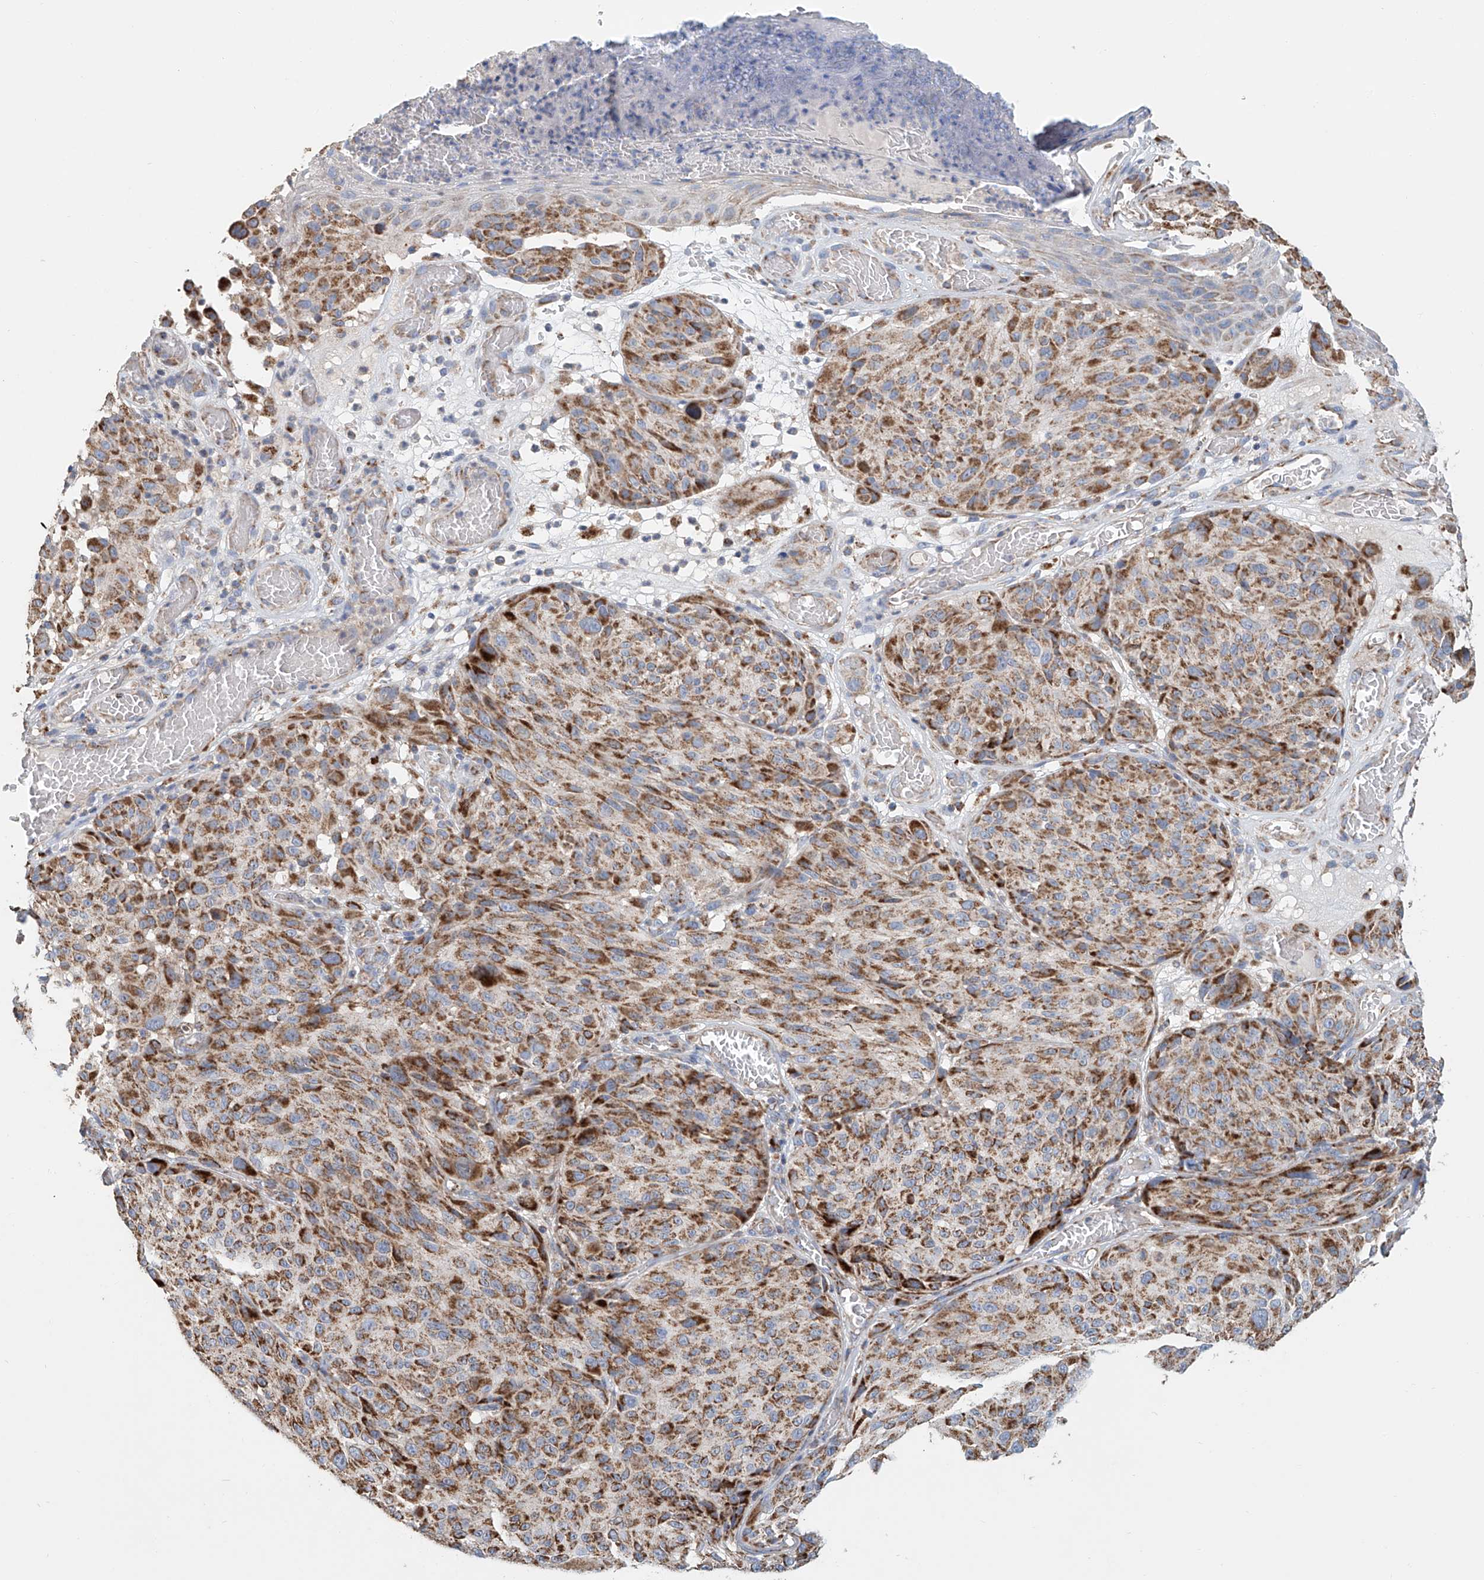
{"staining": {"intensity": "moderate", "quantity": ">75%", "location": "cytoplasmic/membranous"}, "tissue": "melanoma", "cell_type": "Tumor cells", "image_type": "cancer", "snomed": [{"axis": "morphology", "description": "Malignant melanoma, NOS"}, {"axis": "topography", "description": "Skin"}], "caption": "Immunohistochemistry photomicrograph of neoplastic tissue: malignant melanoma stained using immunohistochemistry (IHC) reveals medium levels of moderate protein expression localized specifically in the cytoplasmic/membranous of tumor cells, appearing as a cytoplasmic/membranous brown color.", "gene": "MCL1", "patient": {"sex": "male", "age": 83}}